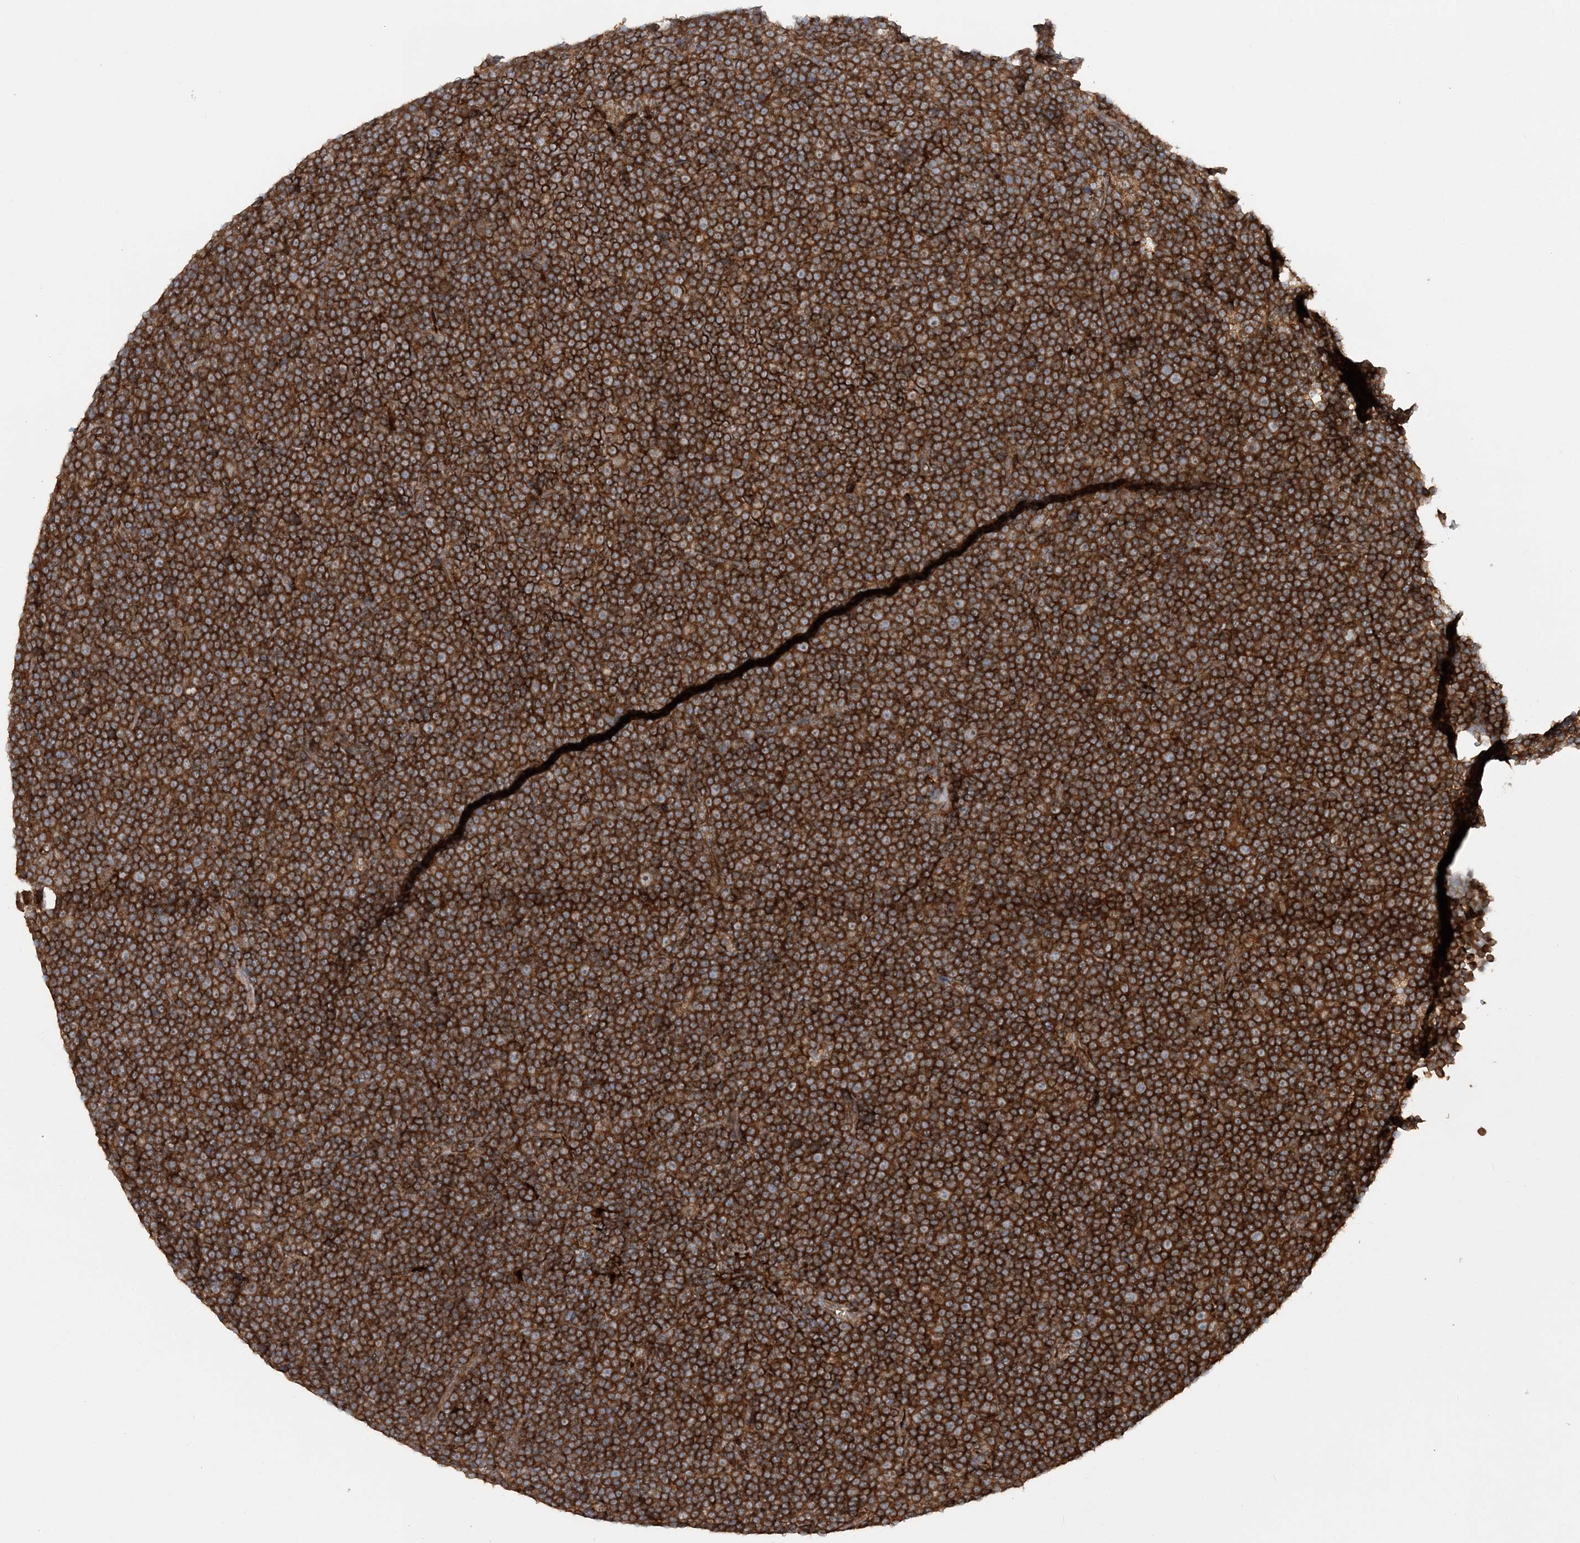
{"staining": {"intensity": "strong", "quantity": ">75%", "location": "cytoplasmic/membranous"}, "tissue": "lymphoma", "cell_type": "Tumor cells", "image_type": "cancer", "snomed": [{"axis": "morphology", "description": "Malignant lymphoma, non-Hodgkin's type, Low grade"}, {"axis": "topography", "description": "Lymph node"}], "caption": "Immunohistochemistry of human malignant lymphoma, non-Hodgkin's type (low-grade) shows high levels of strong cytoplasmic/membranous staining in approximately >75% of tumor cells.", "gene": "ACAP2", "patient": {"sex": "female", "age": 67}}